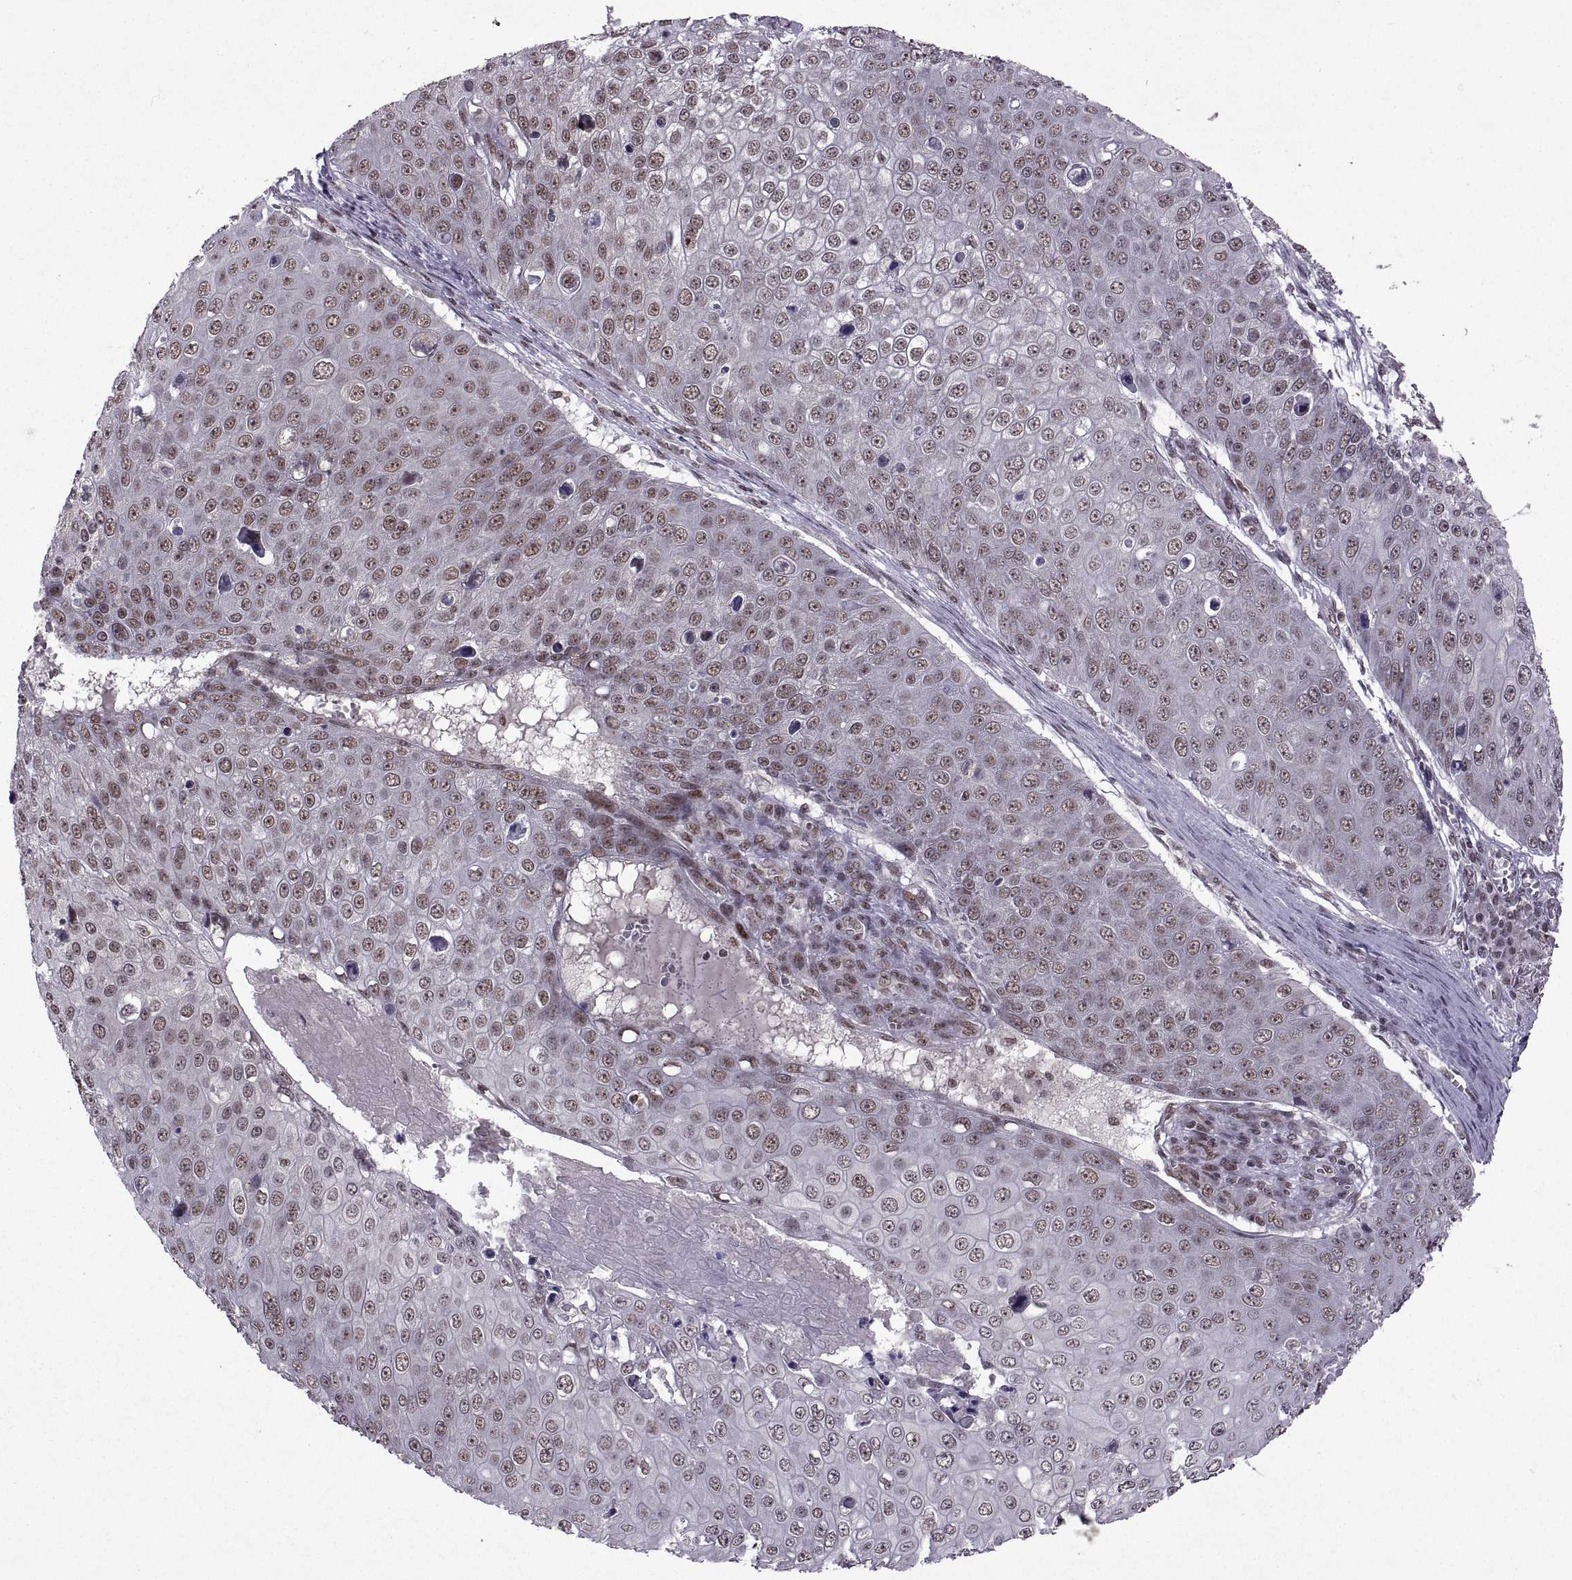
{"staining": {"intensity": "moderate", "quantity": ">75%", "location": "nuclear"}, "tissue": "skin cancer", "cell_type": "Tumor cells", "image_type": "cancer", "snomed": [{"axis": "morphology", "description": "Squamous cell carcinoma, NOS"}, {"axis": "topography", "description": "Skin"}], "caption": "Skin squamous cell carcinoma stained for a protein (brown) shows moderate nuclear positive expression in about >75% of tumor cells.", "gene": "MT1E", "patient": {"sex": "male", "age": 71}}